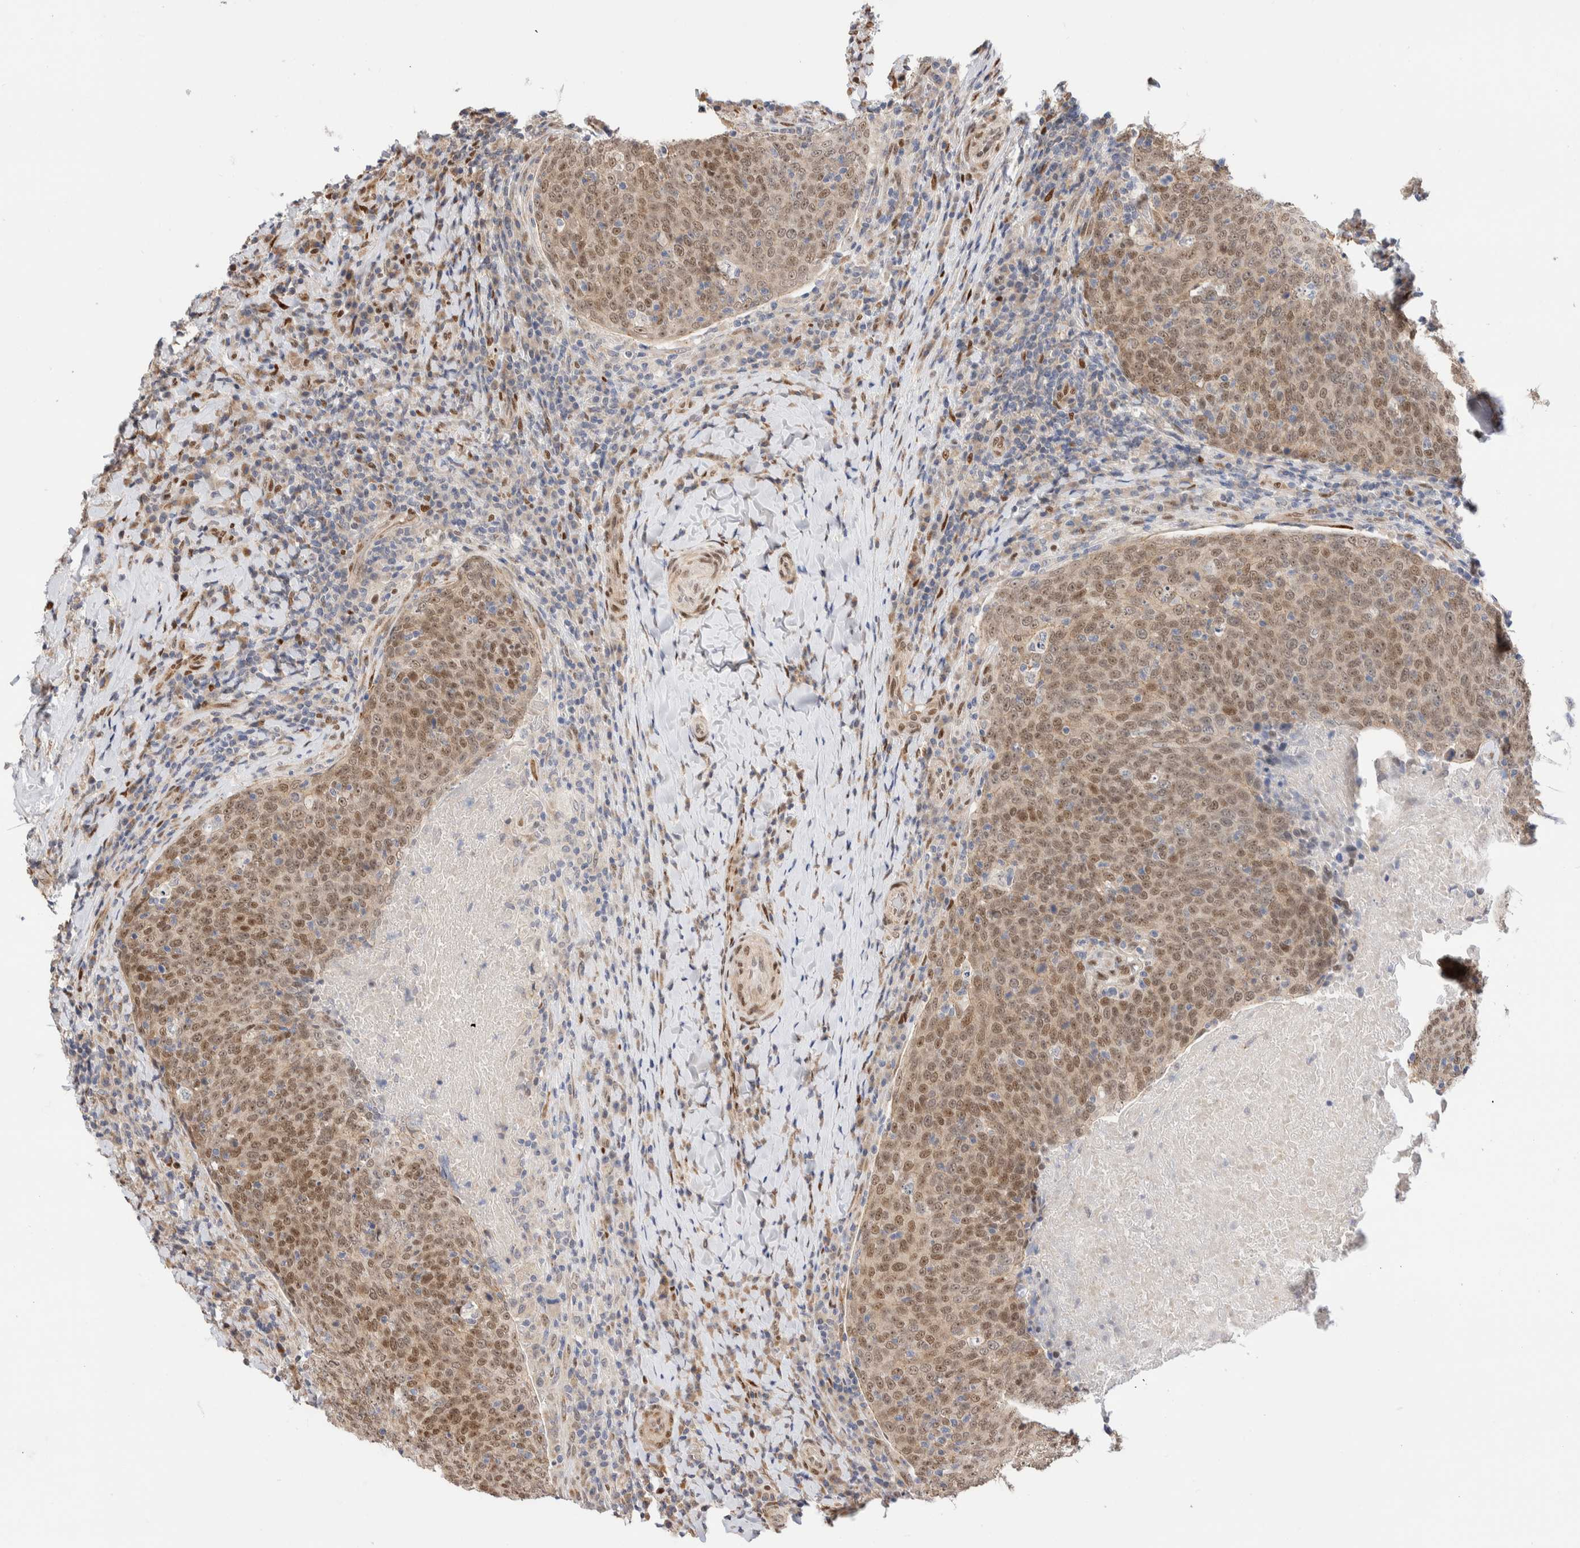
{"staining": {"intensity": "moderate", "quantity": ">75%", "location": "cytoplasmic/membranous,nuclear"}, "tissue": "head and neck cancer", "cell_type": "Tumor cells", "image_type": "cancer", "snomed": [{"axis": "morphology", "description": "Squamous cell carcinoma, NOS"}, {"axis": "morphology", "description": "Squamous cell carcinoma, metastatic, NOS"}, {"axis": "topography", "description": "Lymph node"}, {"axis": "topography", "description": "Head-Neck"}], "caption": "A brown stain highlights moderate cytoplasmic/membranous and nuclear staining of a protein in squamous cell carcinoma (head and neck) tumor cells.", "gene": "NSMAF", "patient": {"sex": "male", "age": 62}}